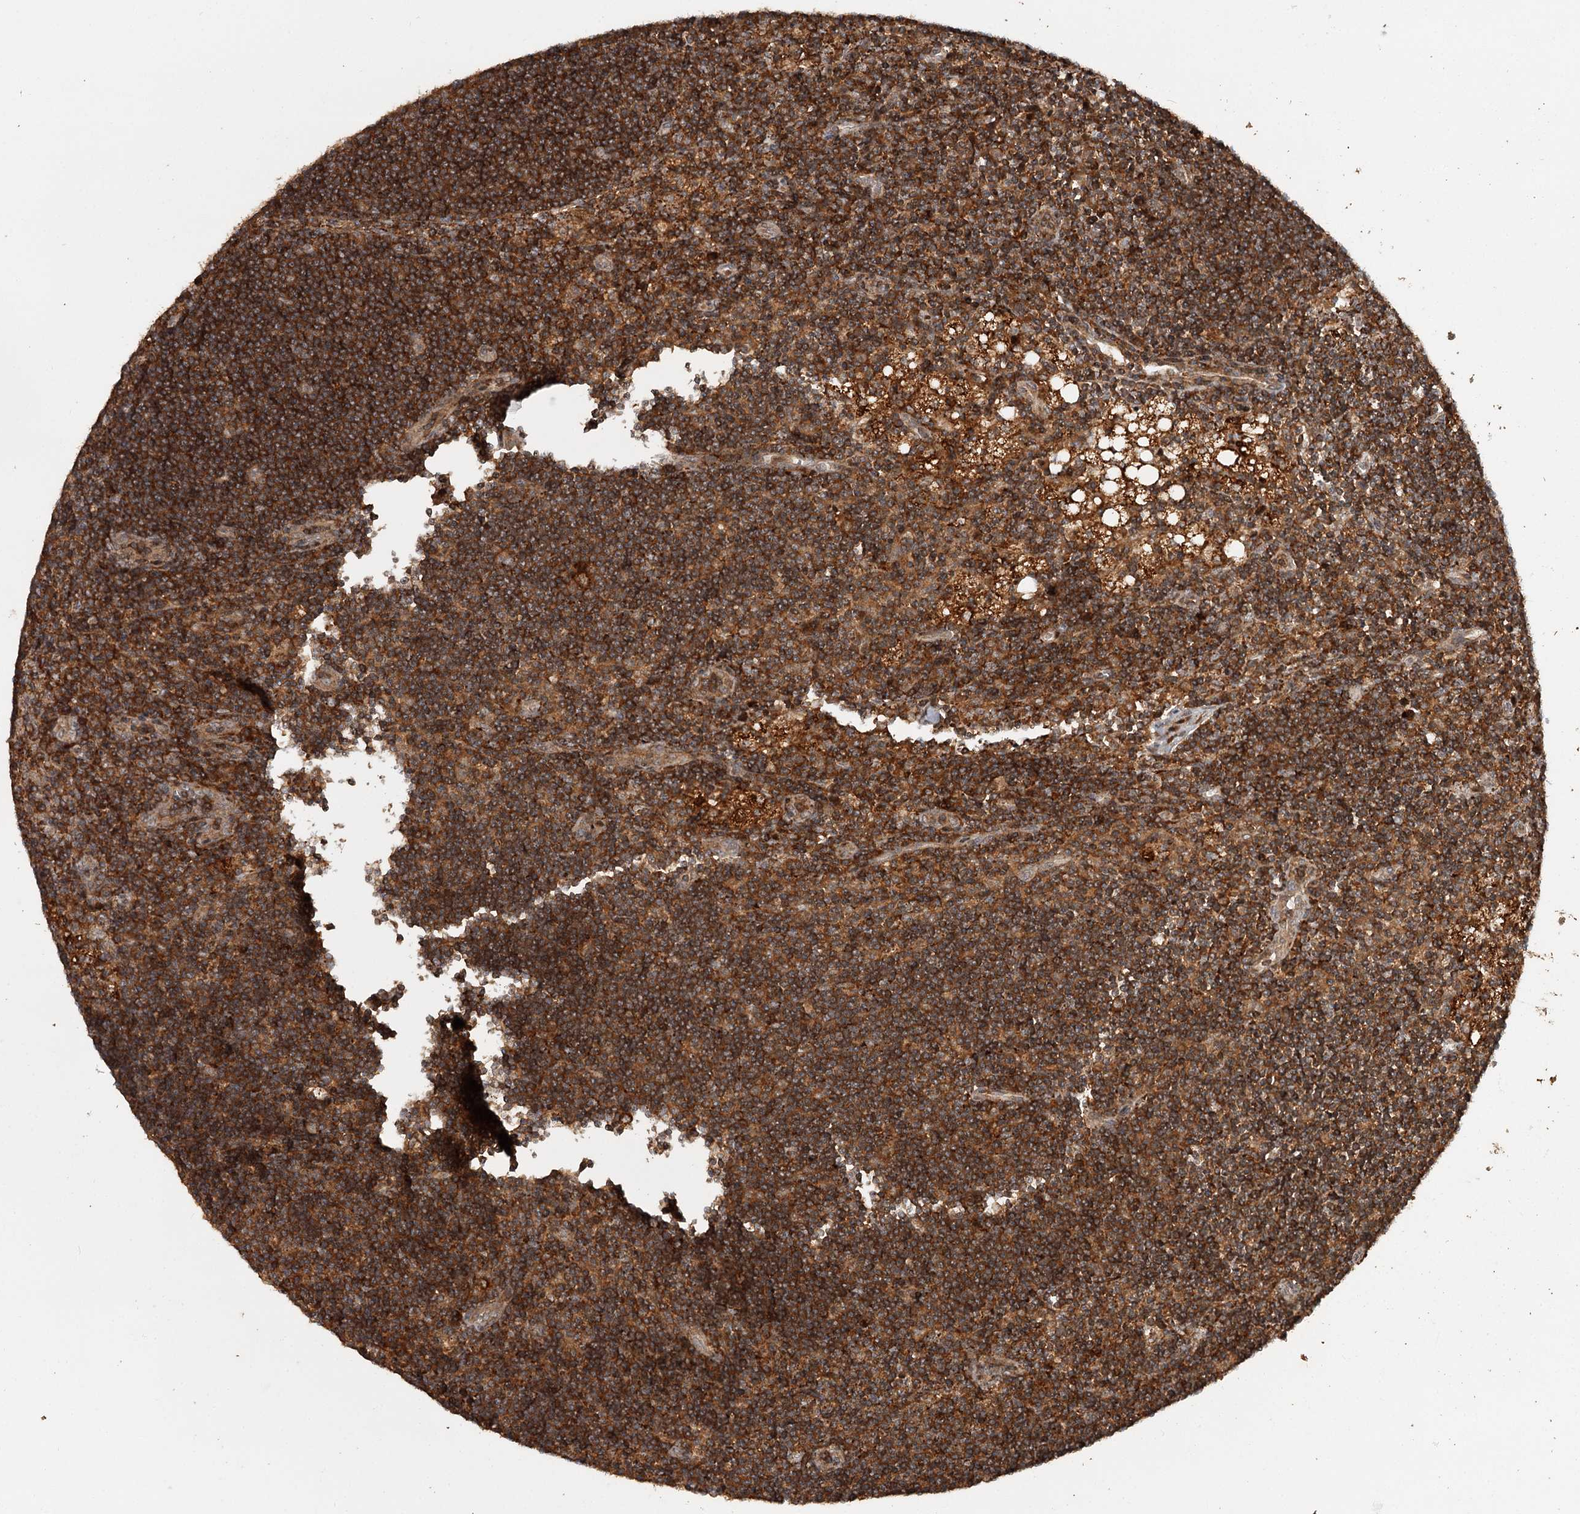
{"staining": {"intensity": "strong", "quantity": ">75%", "location": "cytoplasmic/membranous"}, "tissue": "lymph node", "cell_type": "Germinal center cells", "image_type": "normal", "snomed": [{"axis": "morphology", "description": "Normal tissue, NOS"}, {"axis": "topography", "description": "Lymph node"}], "caption": "Benign lymph node reveals strong cytoplasmic/membranous expression in approximately >75% of germinal center cells, visualized by immunohistochemistry. (Brightfield microscopy of DAB IHC at high magnification).", "gene": "FAXC", "patient": {"sex": "male", "age": 24}}